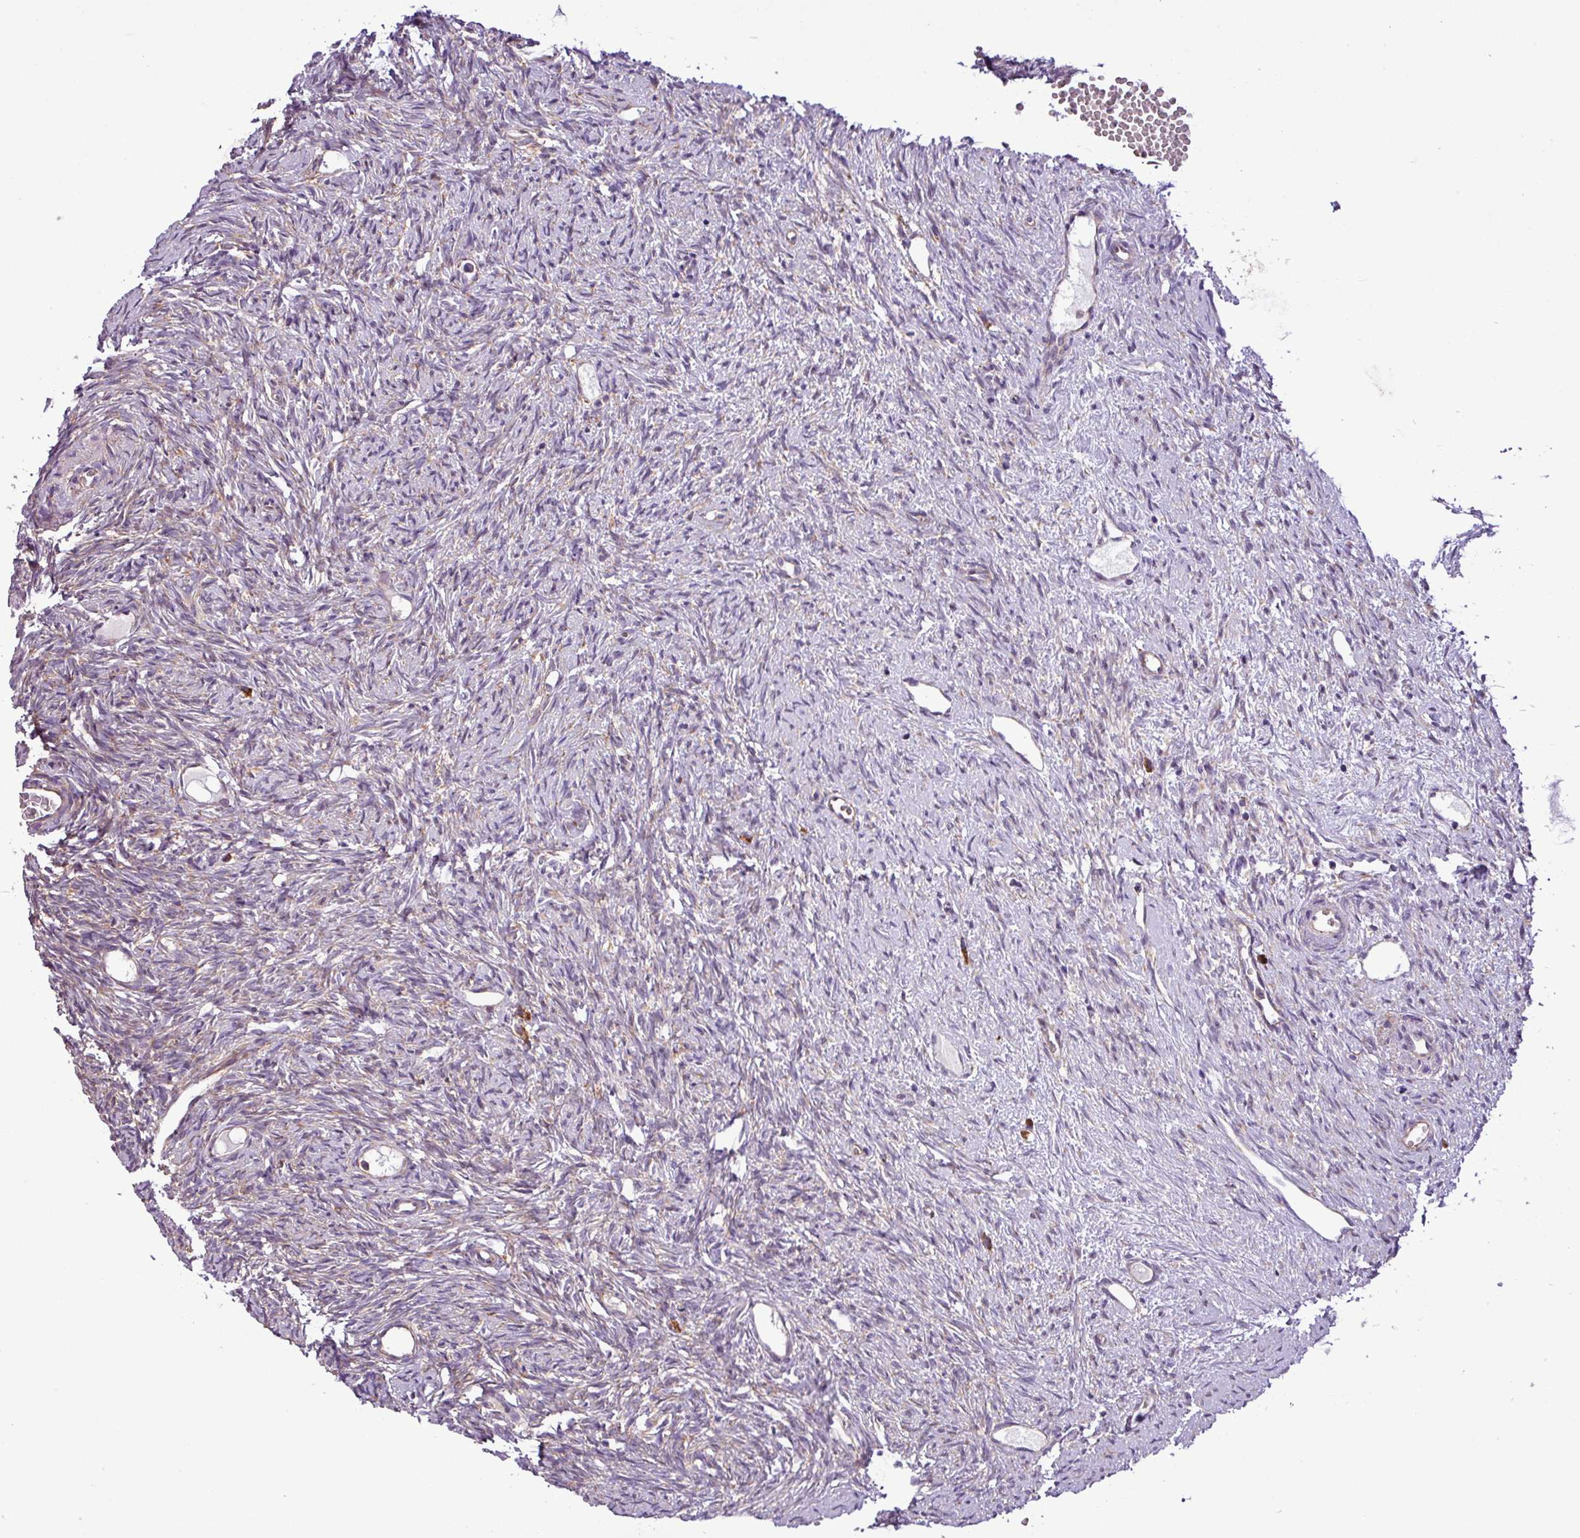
{"staining": {"intensity": "moderate", "quantity": "25%-75%", "location": "cytoplasmic/membranous"}, "tissue": "ovary", "cell_type": "Ovarian stroma cells", "image_type": "normal", "snomed": [{"axis": "morphology", "description": "Normal tissue, NOS"}, {"axis": "topography", "description": "Ovary"}], "caption": "Immunohistochemistry (IHC) of benign human ovary exhibits medium levels of moderate cytoplasmic/membranous expression in approximately 25%-75% of ovarian stroma cells. (DAB (3,3'-diaminobenzidine) IHC, brown staining for protein, blue staining for nuclei).", "gene": "RPL13", "patient": {"sex": "female", "age": 51}}